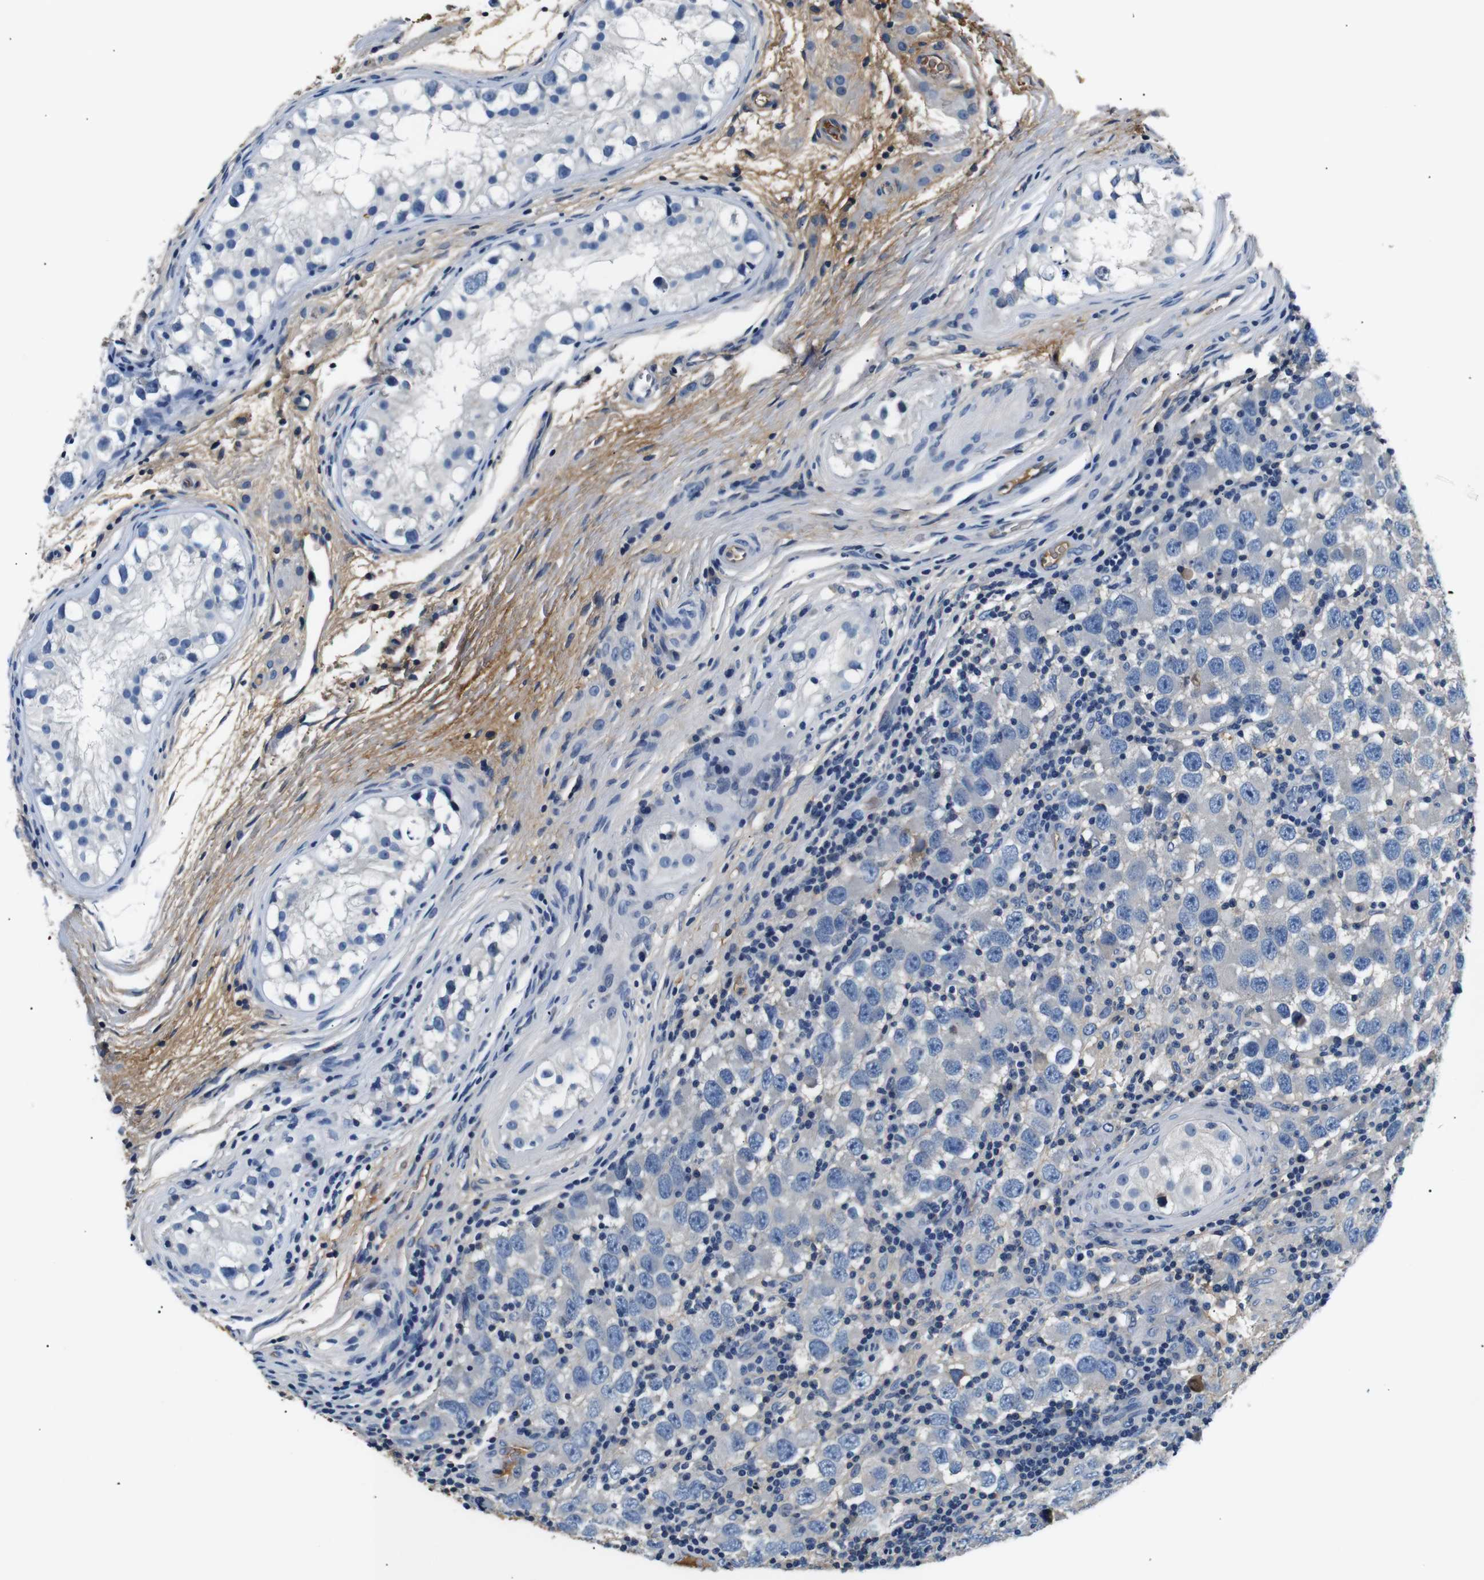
{"staining": {"intensity": "negative", "quantity": "none", "location": "none"}, "tissue": "testis cancer", "cell_type": "Tumor cells", "image_type": "cancer", "snomed": [{"axis": "morphology", "description": "Carcinoma, Embryonal, NOS"}, {"axis": "topography", "description": "Testis"}], "caption": "This is an immunohistochemistry (IHC) histopathology image of human testis cancer. There is no staining in tumor cells.", "gene": "LHCGR", "patient": {"sex": "male", "age": 21}}